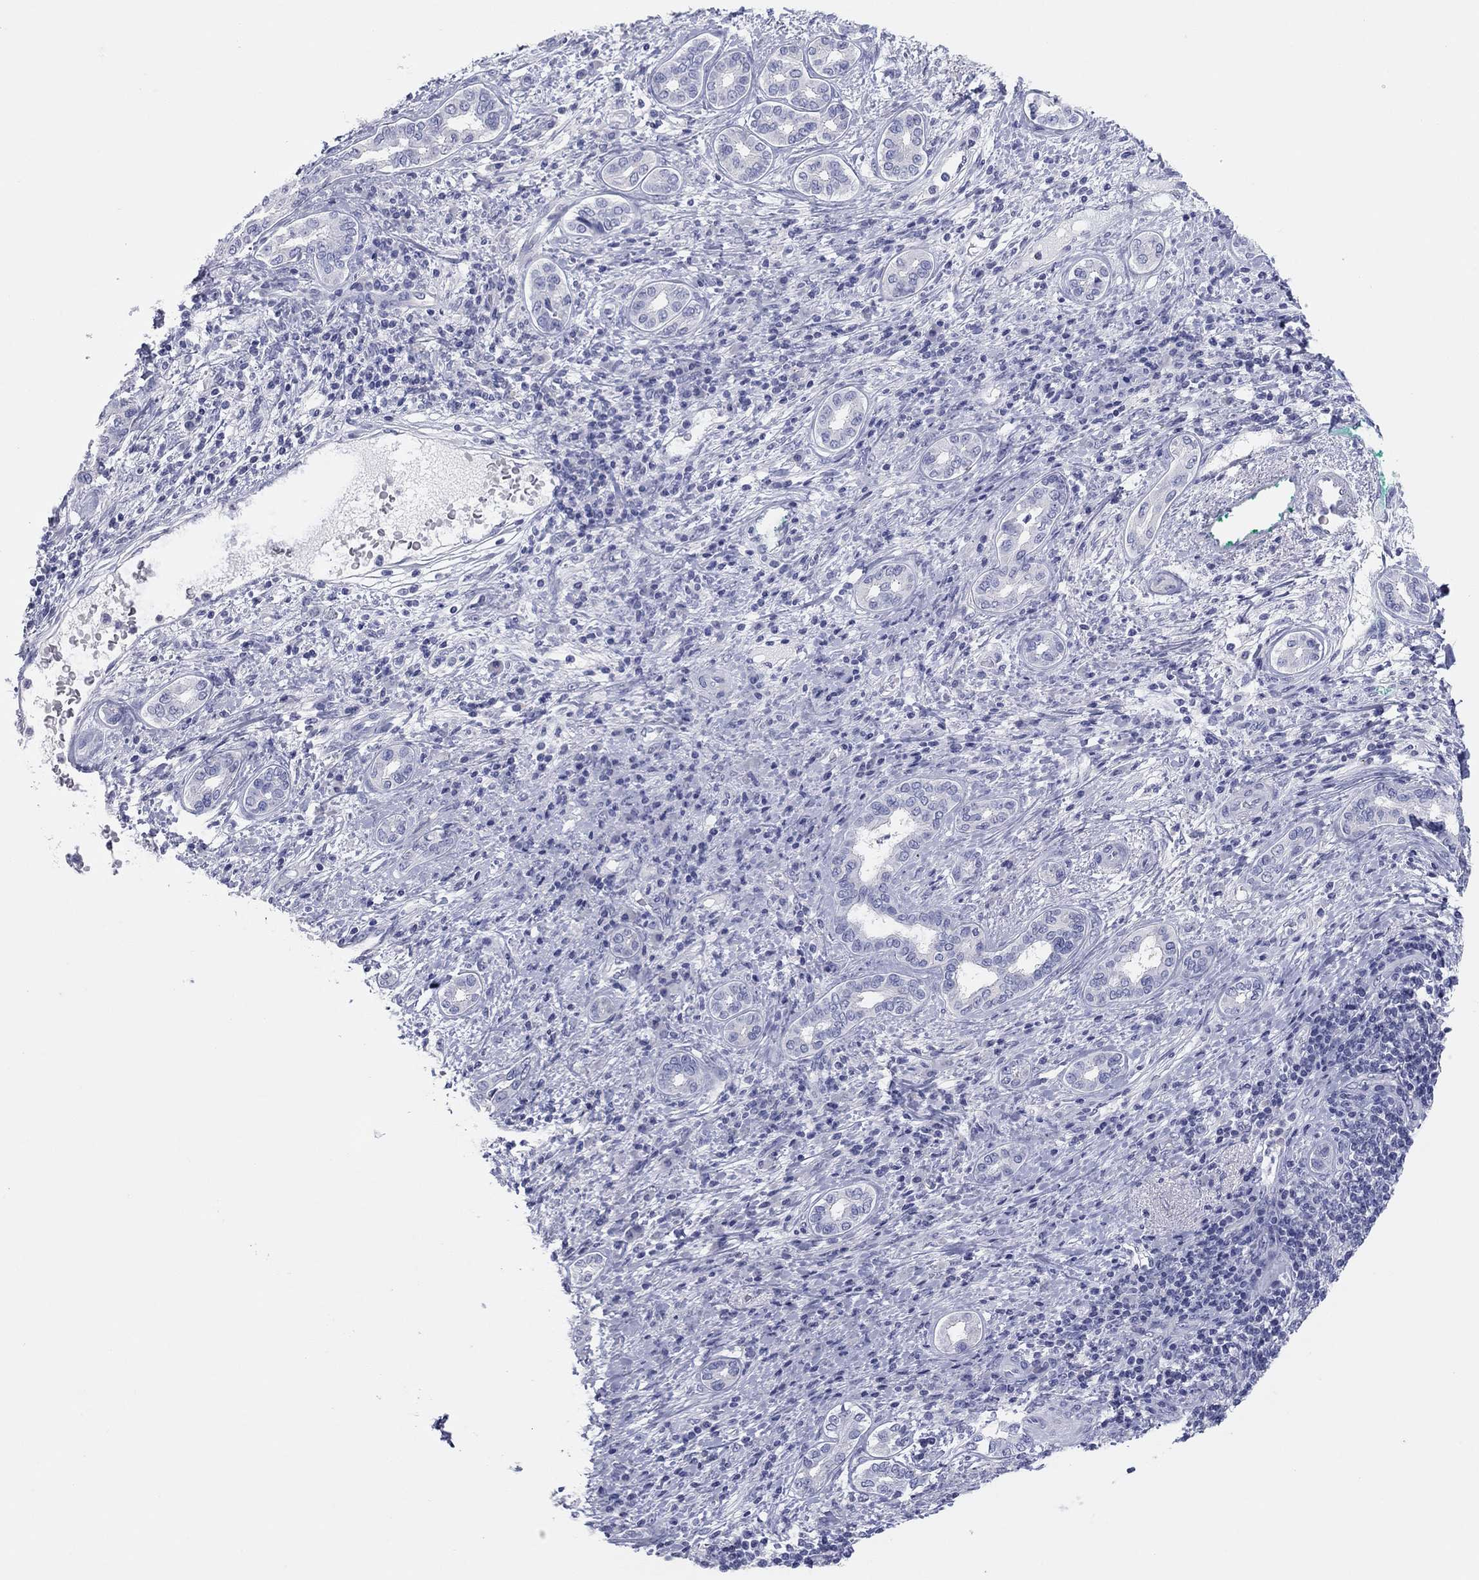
{"staining": {"intensity": "negative", "quantity": "none", "location": "none"}, "tissue": "liver cancer", "cell_type": "Tumor cells", "image_type": "cancer", "snomed": [{"axis": "morphology", "description": "Carcinoma, Hepatocellular, NOS"}, {"axis": "topography", "description": "Liver"}], "caption": "This is a histopathology image of IHC staining of liver cancer, which shows no staining in tumor cells.", "gene": "CPNE6", "patient": {"sex": "male", "age": 65}}